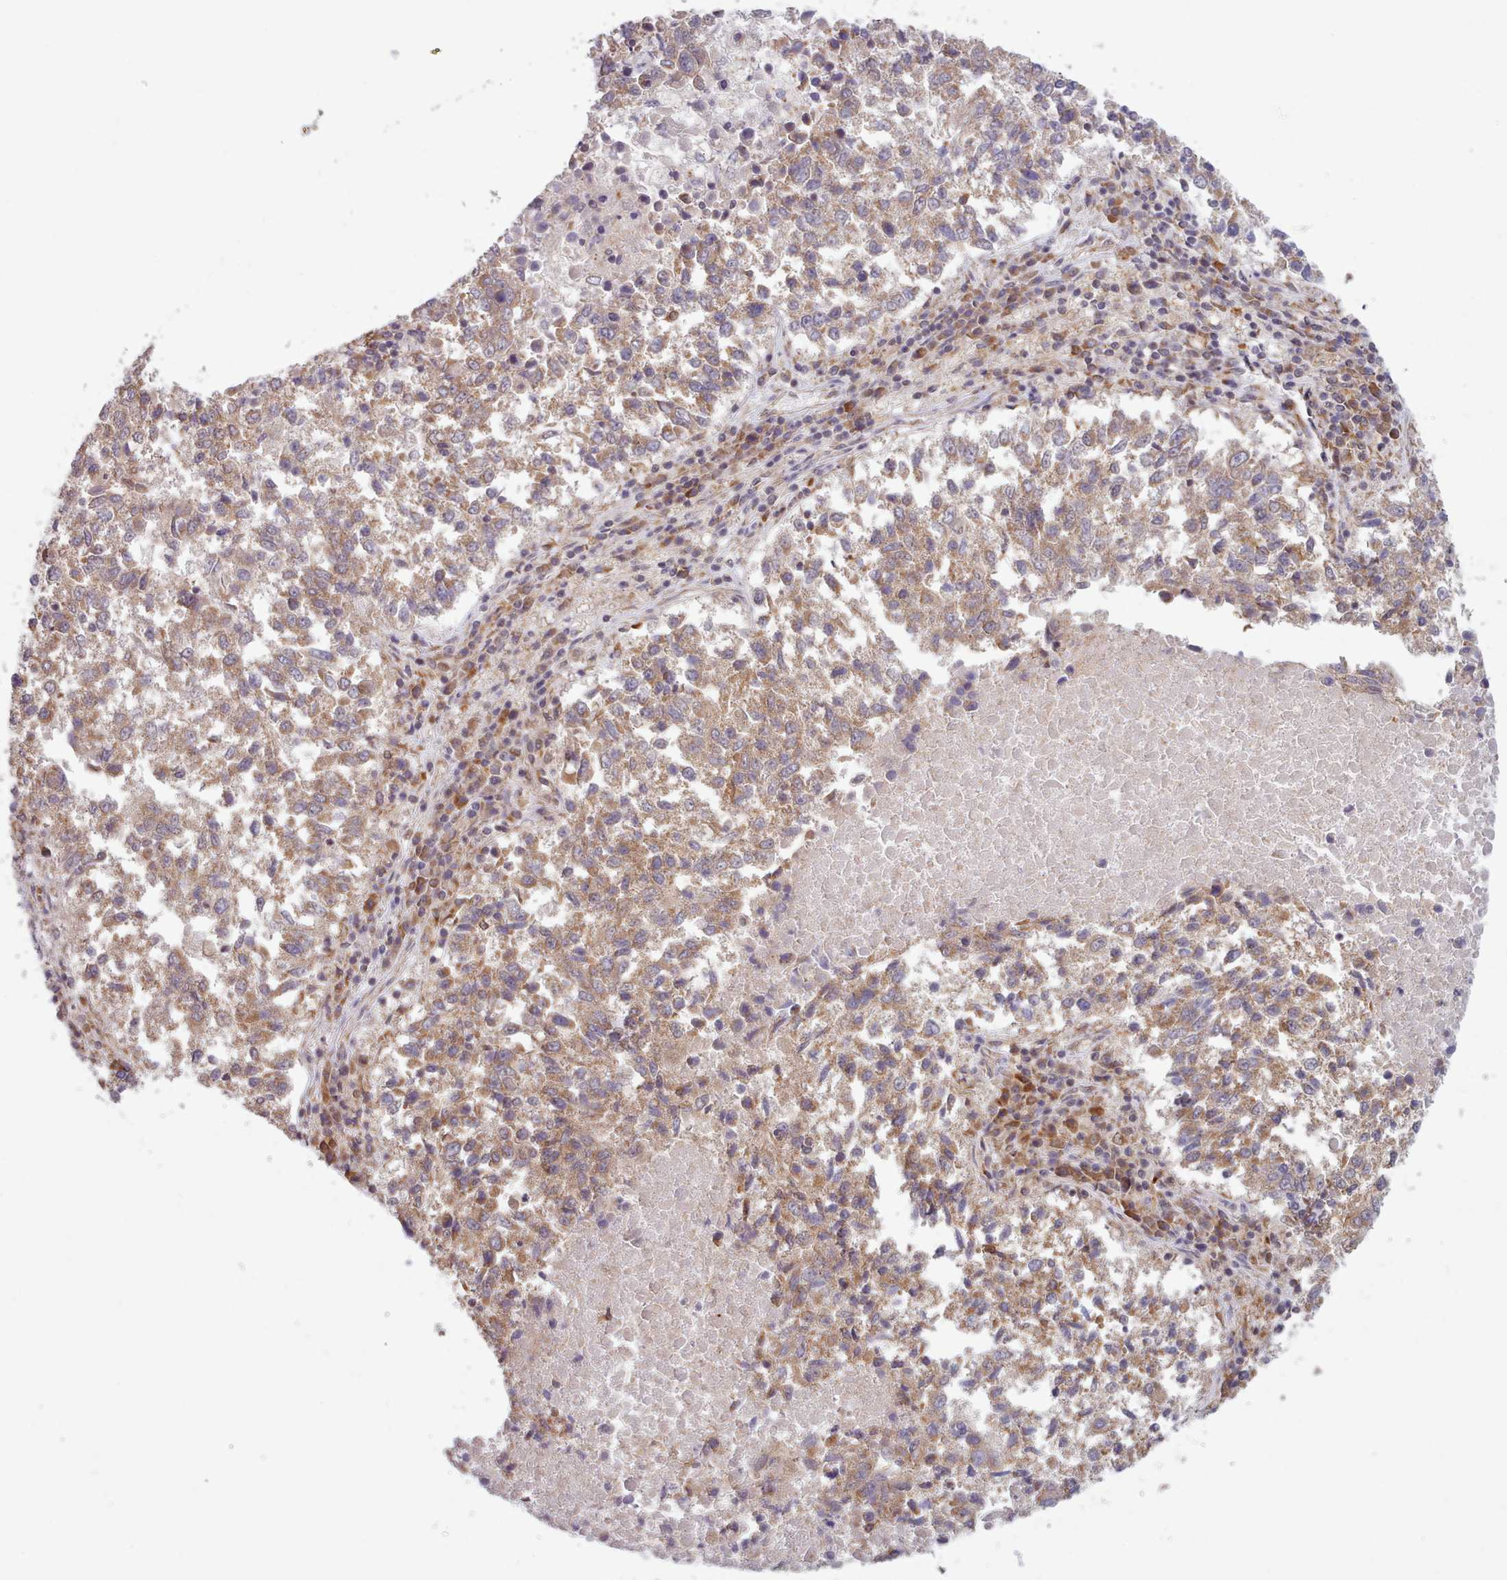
{"staining": {"intensity": "moderate", "quantity": ">75%", "location": "cytoplasmic/membranous"}, "tissue": "lung cancer", "cell_type": "Tumor cells", "image_type": "cancer", "snomed": [{"axis": "morphology", "description": "Squamous cell carcinoma, NOS"}, {"axis": "topography", "description": "Lung"}], "caption": "Moderate cytoplasmic/membranous staining for a protein is seen in approximately >75% of tumor cells of lung cancer (squamous cell carcinoma) using immunohistochemistry.", "gene": "CRYBG1", "patient": {"sex": "male", "age": 73}}